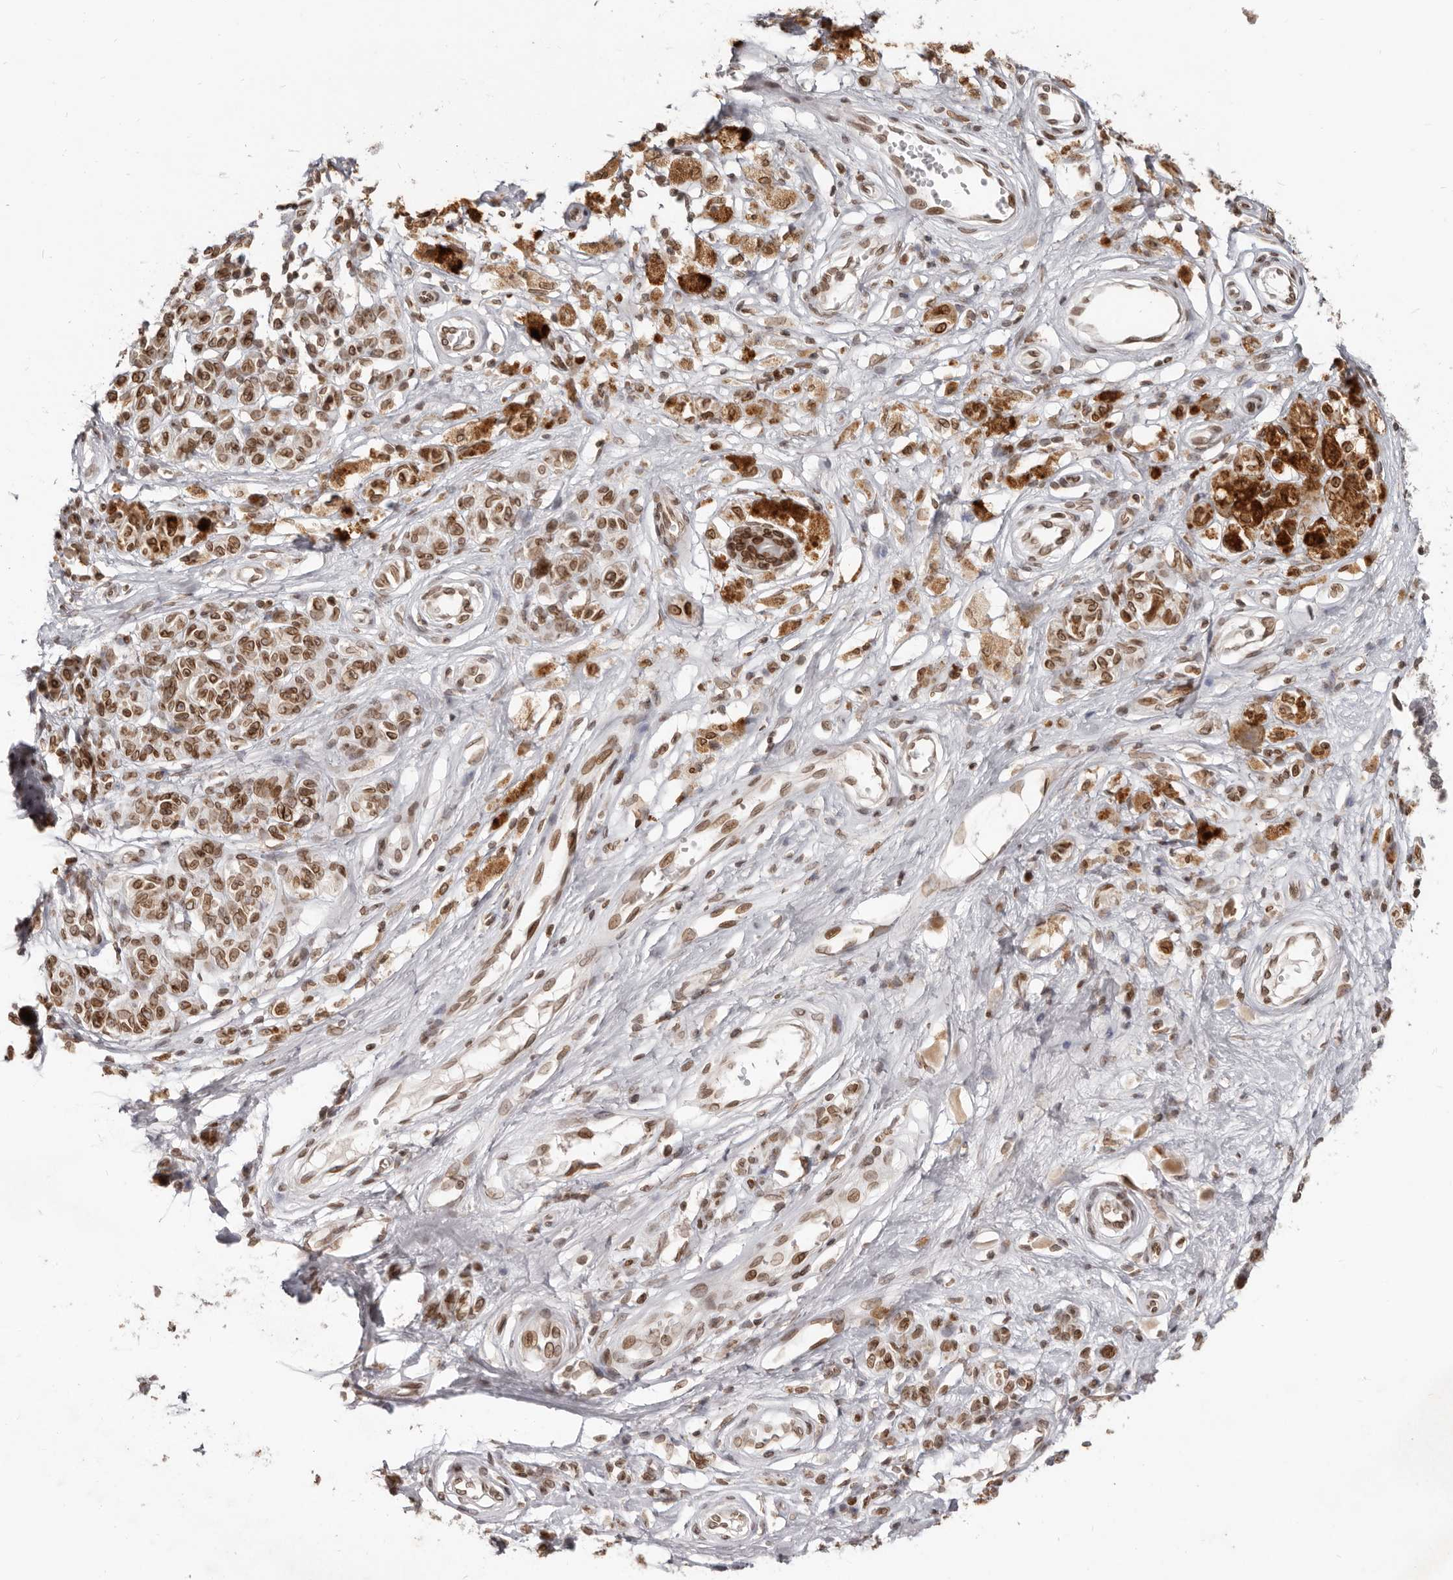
{"staining": {"intensity": "strong", "quantity": ">75%", "location": "cytoplasmic/membranous,nuclear"}, "tissue": "melanoma", "cell_type": "Tumor cells", "image_type": "cancer", "snomed": [{"axis": "morphology", "description": "Malignant melanoma, NOS"}, {"axis": "topography", "description": "Skin"}], "caption": "This photomicrograph reveals melanoma stained with immunohistochemistry to label a protein in brown. The cytoplasmic/membranous and nuclear of tumor cells show strong positivity for the protein. Nuclei are counter-stained blue.", "gene": "NUP153", "patient": {"sex": "female", "age": 64}}